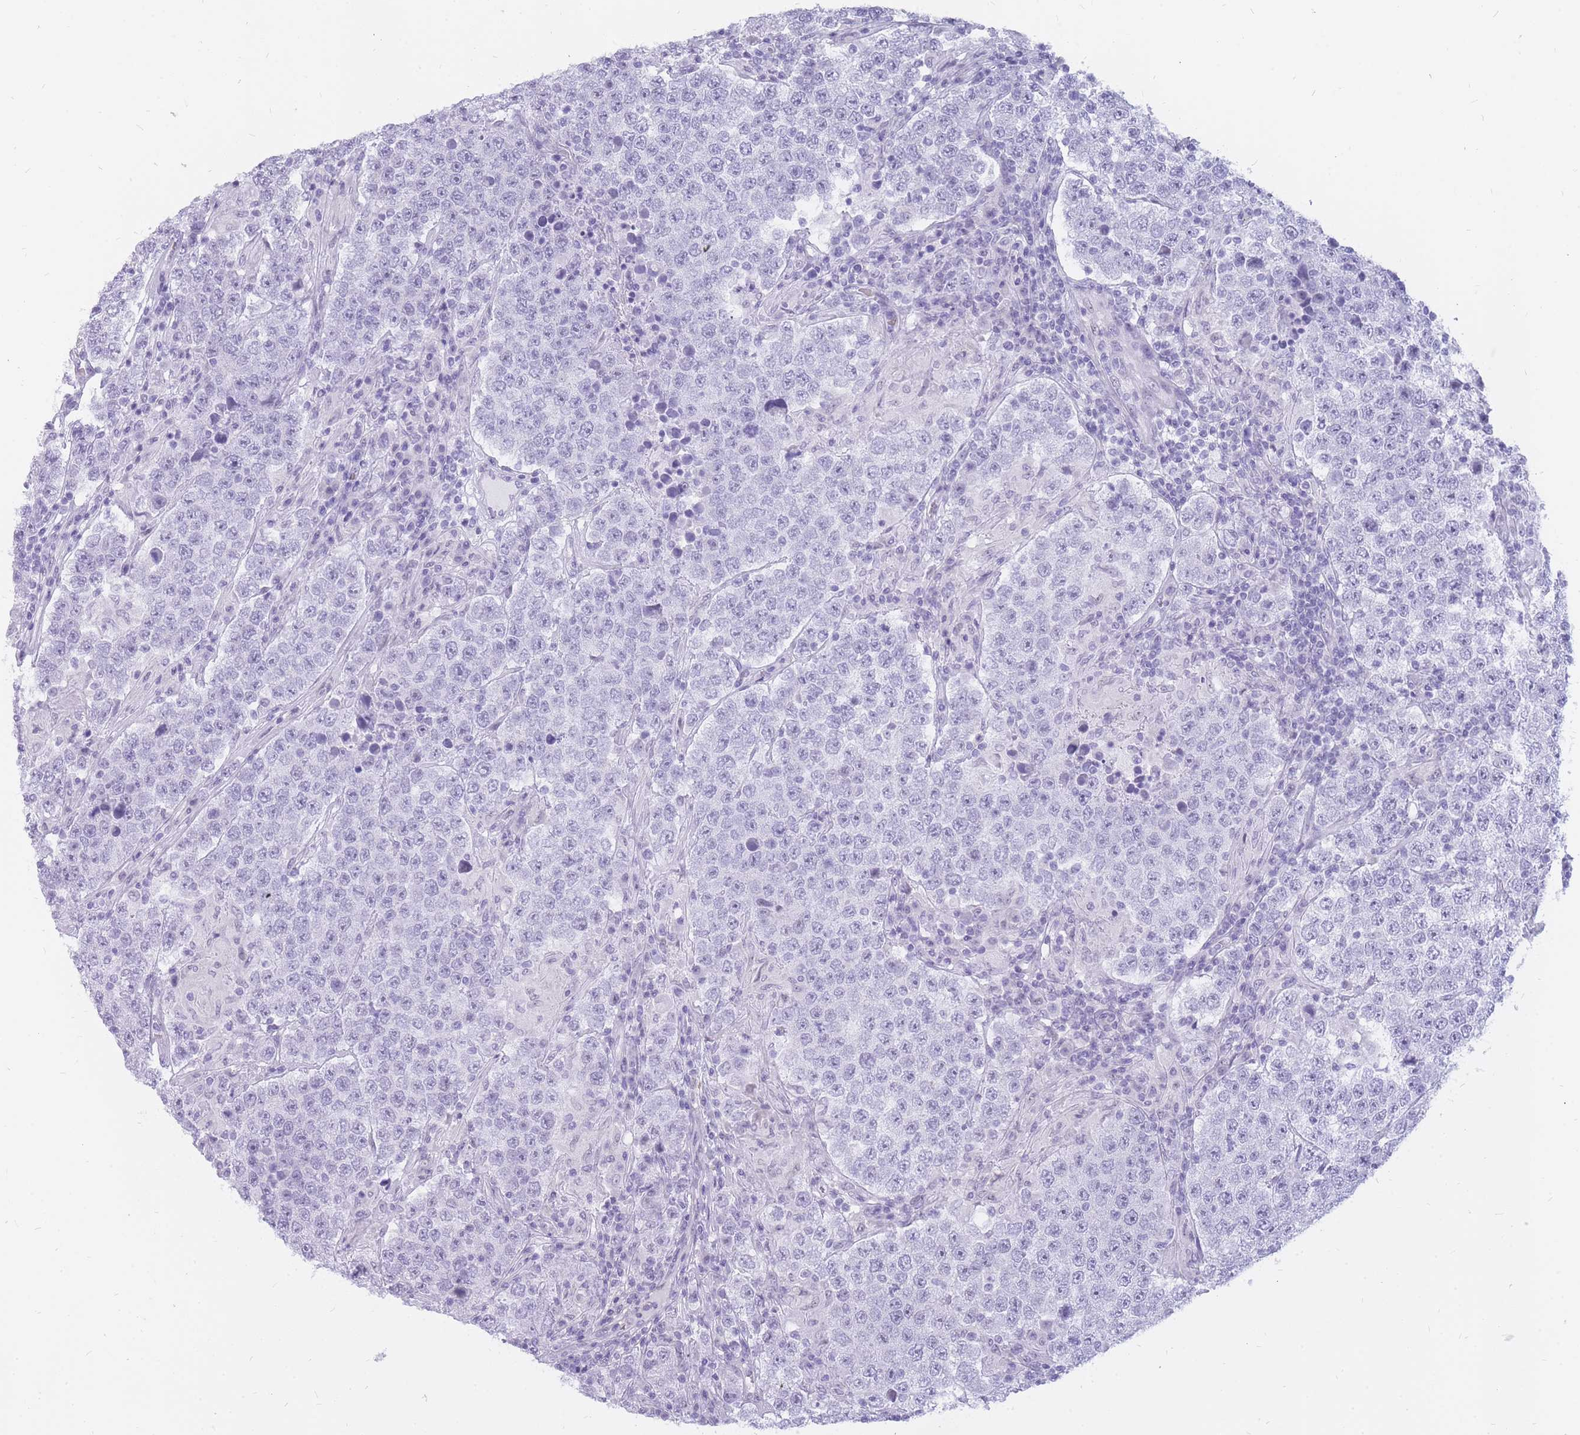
{"staining": {"intensity": "negative", "quantity": "none", "location": "none"}, "tissue": "testis cancer", "cell_type": "Tumor cells", "image_type": "cancer", "snomed": [{"axis": "morphology", "description": "Normal tissue, NOS"}, {"axis": "morphology", "description": "Urothelial carcinoma, High grade"}, {"axis": "morphology", "description": "Seminoma, NOS"}, {"axis": "morphology", "description": "Carcinoma, Embryonal, NOS"}, {"axis": "topography", "description": "Urinary bladder"}, {"axis": "topography", "description": "Testis"}], "caption": "Urothelial carcinoma (high-grade) (testis) stained for a protein using immunohistochemistry reveals no expression tumor cells.", "gene": "INS", "patient": {"sex": "male", "age": 41}}